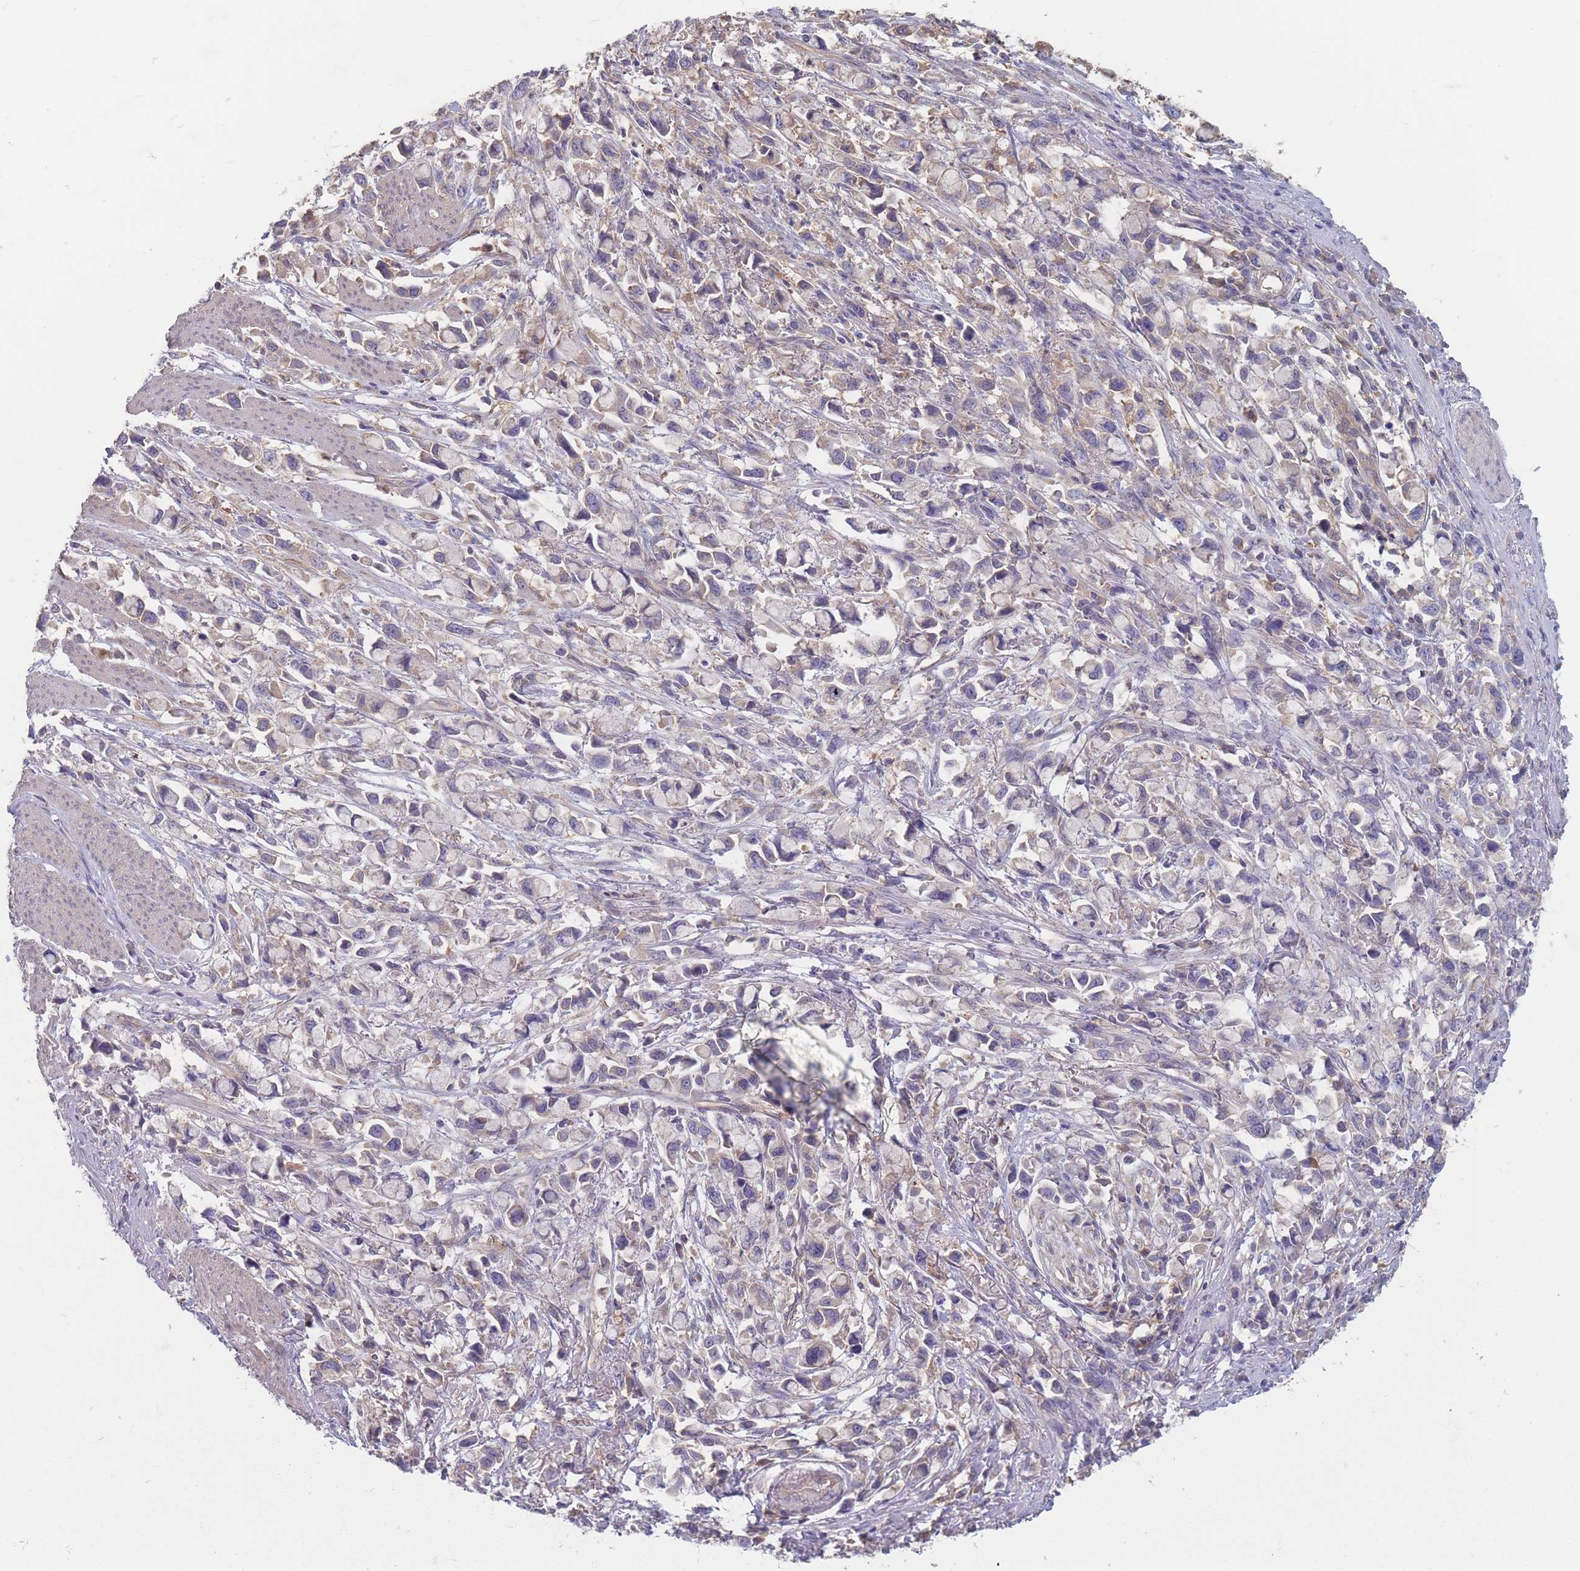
{"staining": {"intensity": "weak", "quantity": "<25%", "location": "cytoplasmic/membranous"}, "tissue": "stomach cancer", "cell_type": "Tumor cells", "image_type": "cancer", "snomed": [{"axis": "morphology", "description": "Adenocarcinoma, NOS"}, {"axis": "topography", "description": "Stomach"}], "caption": "Adenocarcinoma (stomach) was stained to show a protein in brown. There is no significant expression in tumor cells.", "gene": "EFCC1", "patient": {"sex": "female", "age": 81}}